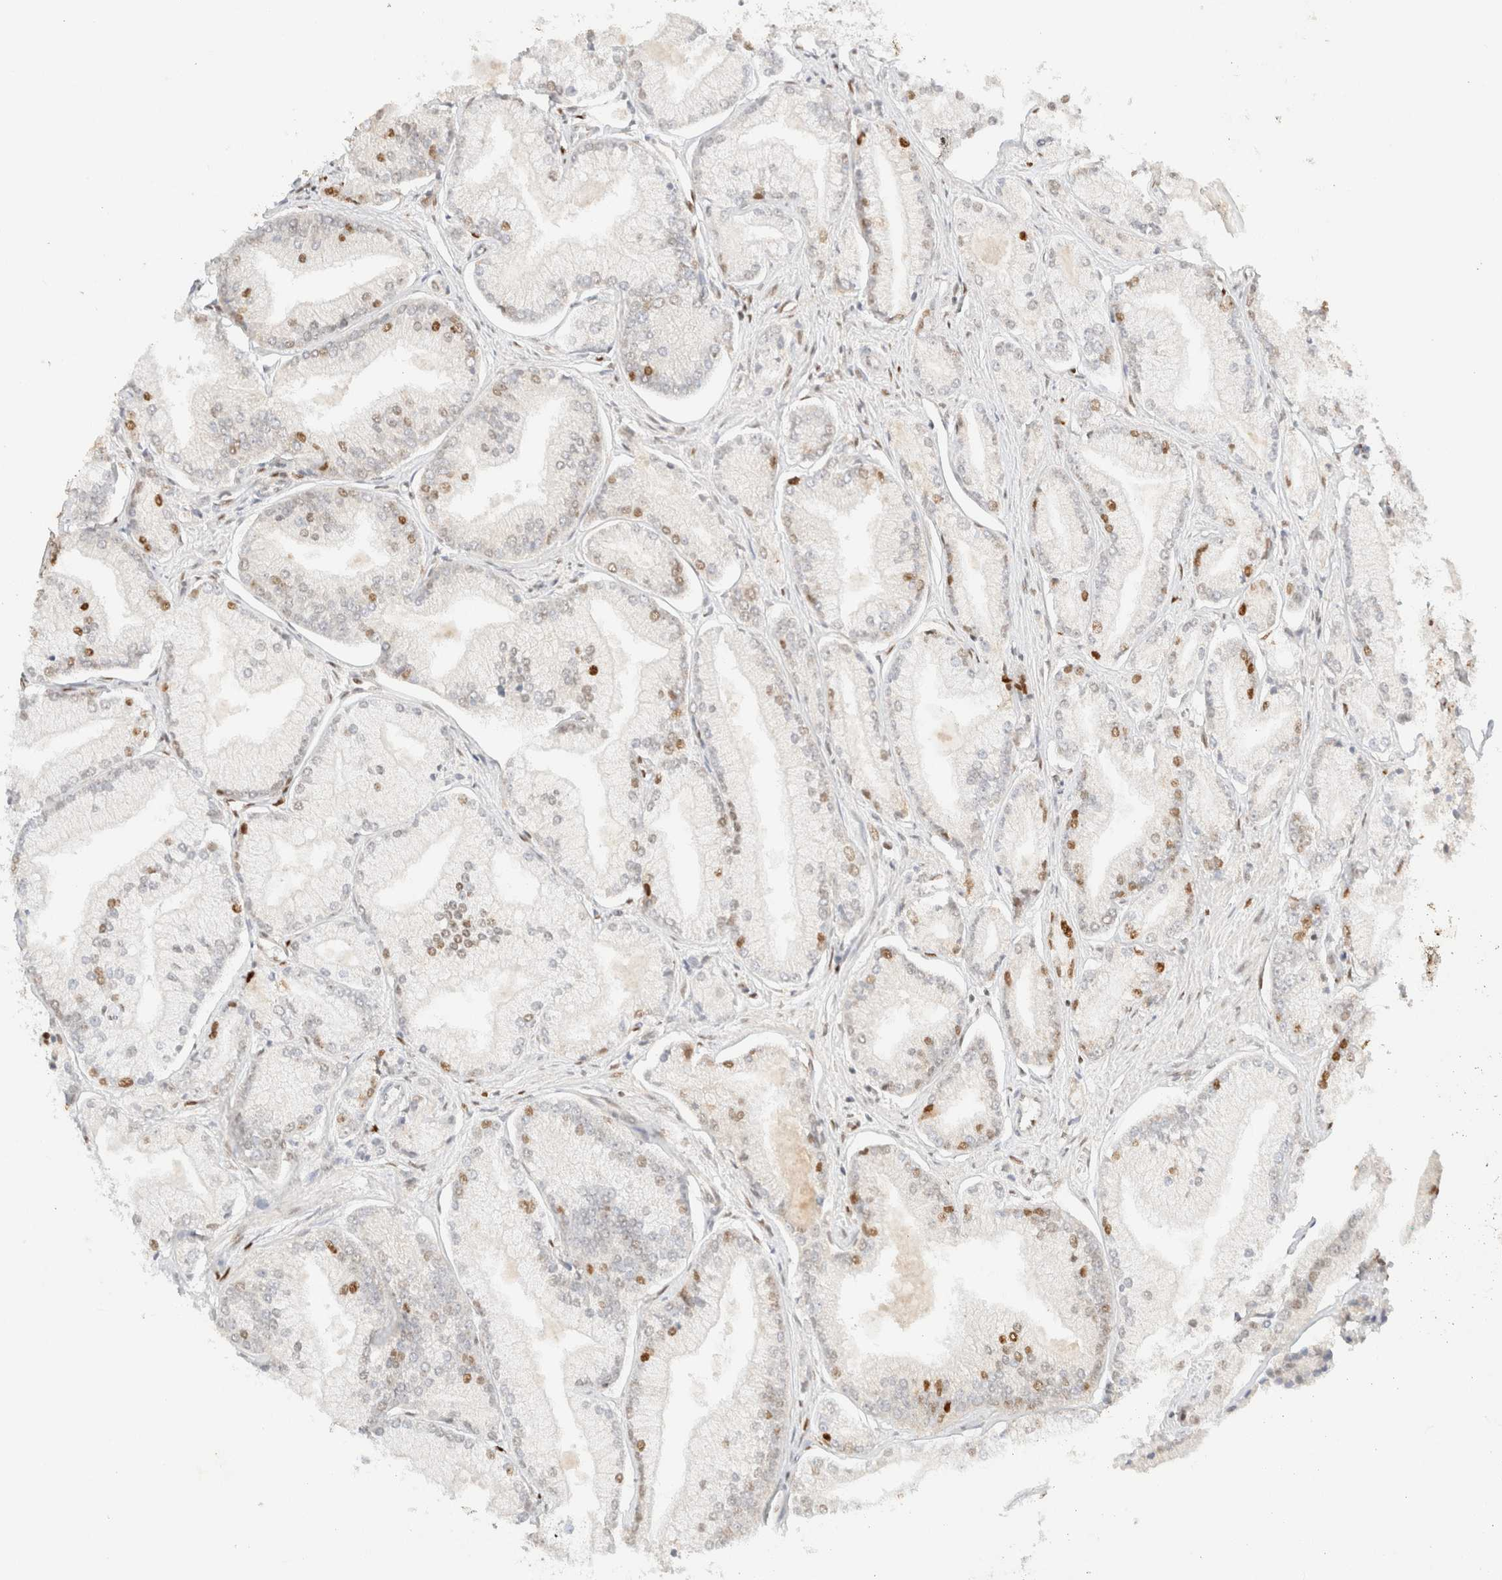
{"staining": {"intensity": "weak", "quantity": "<25%", "location": "nuclear"}, "tissue": "prostate cancer", "cell_type": "Tumor cells", "image_type": "cancer", "snomed": [{"axis": "morphology", "description": "Adenocarcinoma, Low grade"}, {"axis": "topography", "description": "Prostate"}], "caption": "DAB (3,3'-diaminobenzidine) immunohistochemical staining of prostate adenocarcinoma (low-grade) displays no significant staining in tumor cells. (DAB (3,3'-diaminobenzidine) IHC with hematoxylin counter stain).", "gene": "DDB2", "patient": {"sex": "male", "age": 52}}